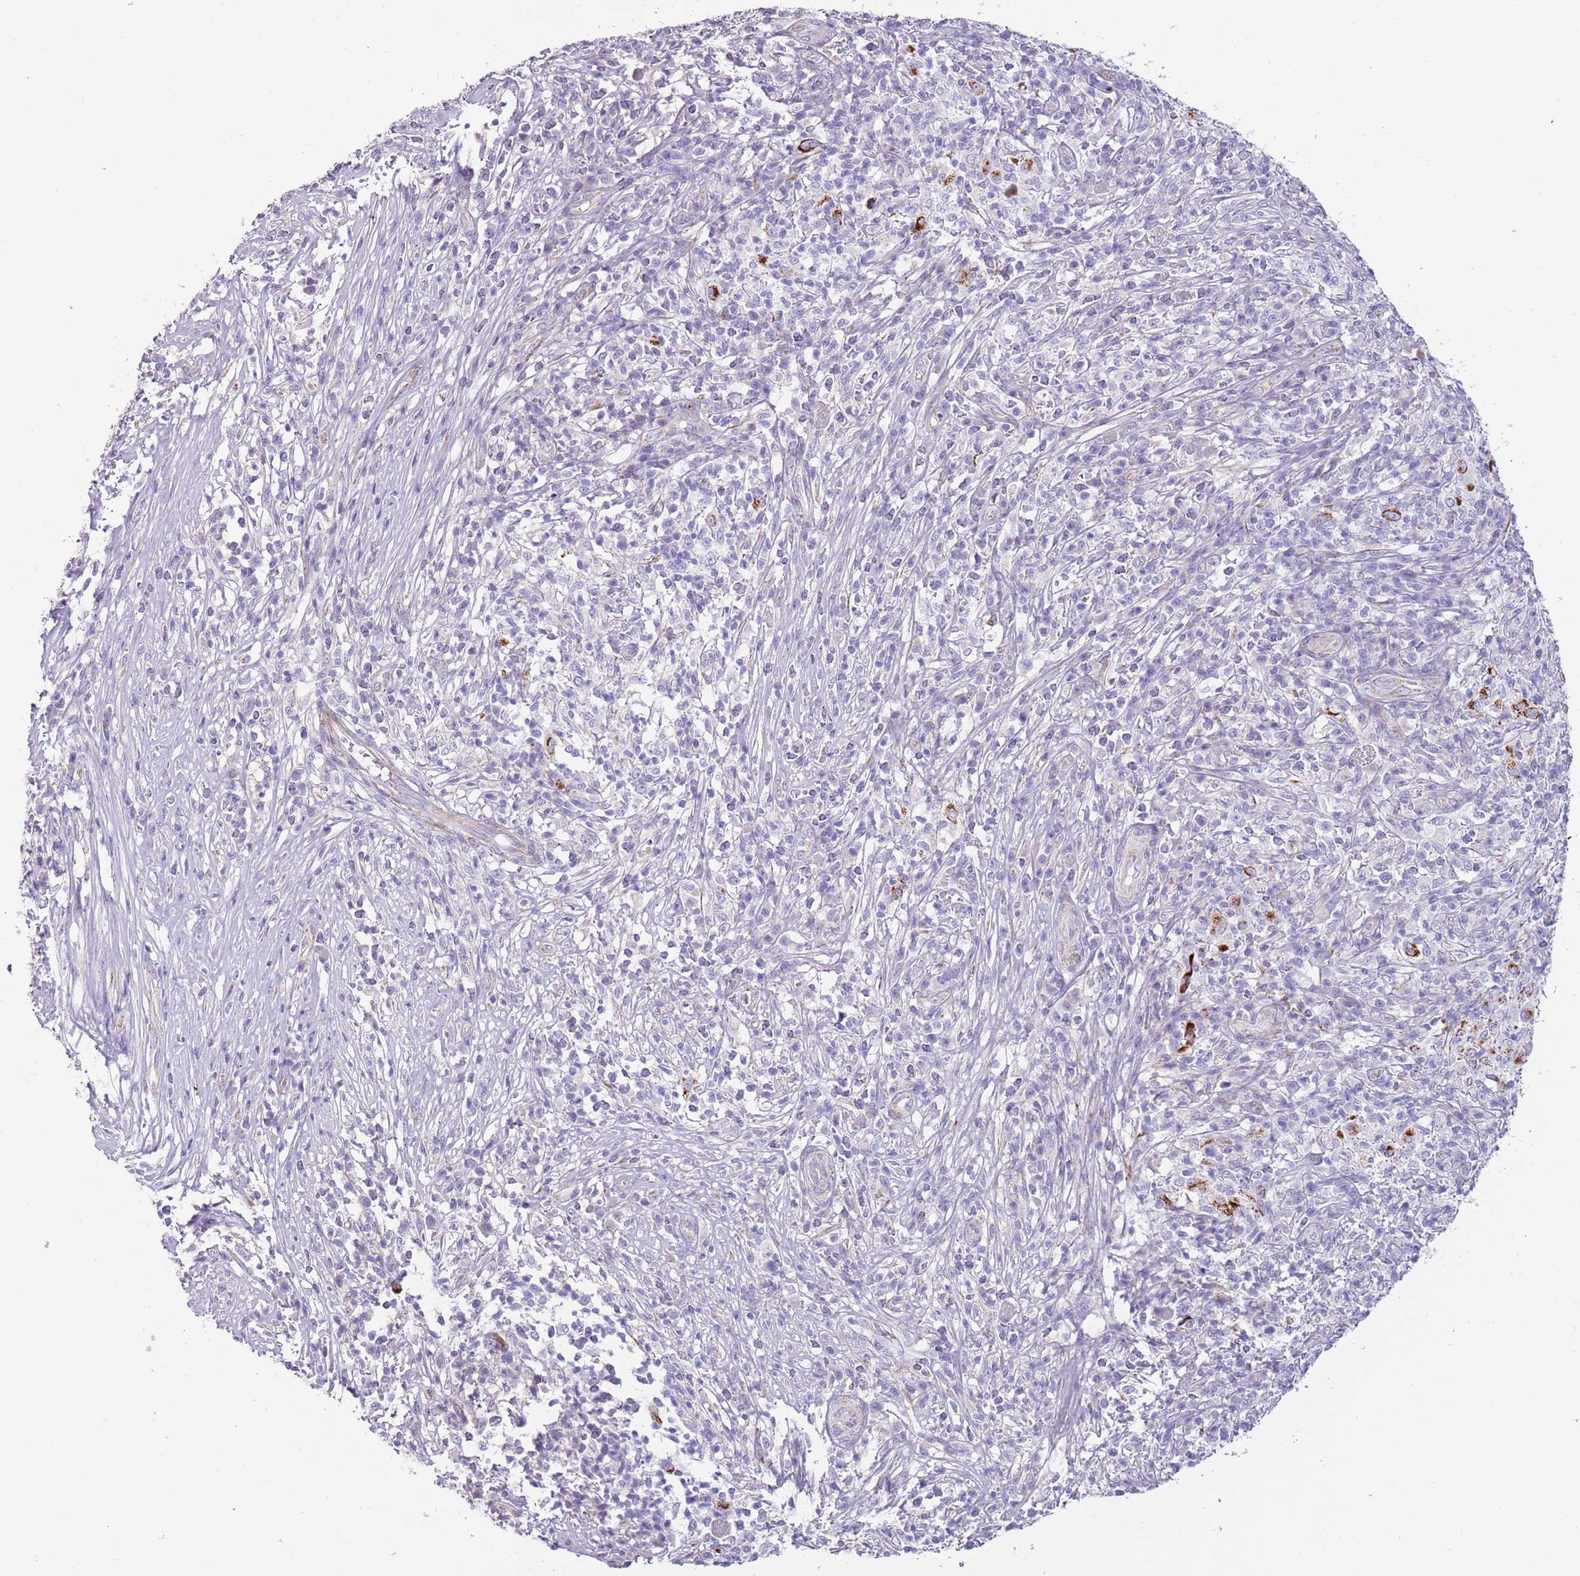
{"staining": {"intensity": "strong", "quantity": "<25%", "location": "cytoplasmic/membranous"}, "tissue": "melanoma", "cell_type": "Tumor cells", "image_type": "cancer", "snomed": [{"axis": "morphology", "description": "Malignant melanoma, NOS"}, {"axis": "topography", "description": "Skin"}], "caption": "Tumor cells reveal medium levels of strong cytoplasmic/membranous staining in approximately <25% of cells in malignant melanoma.", "gene": "RNF222", "patient": {"sex": "male", "age": 66}}